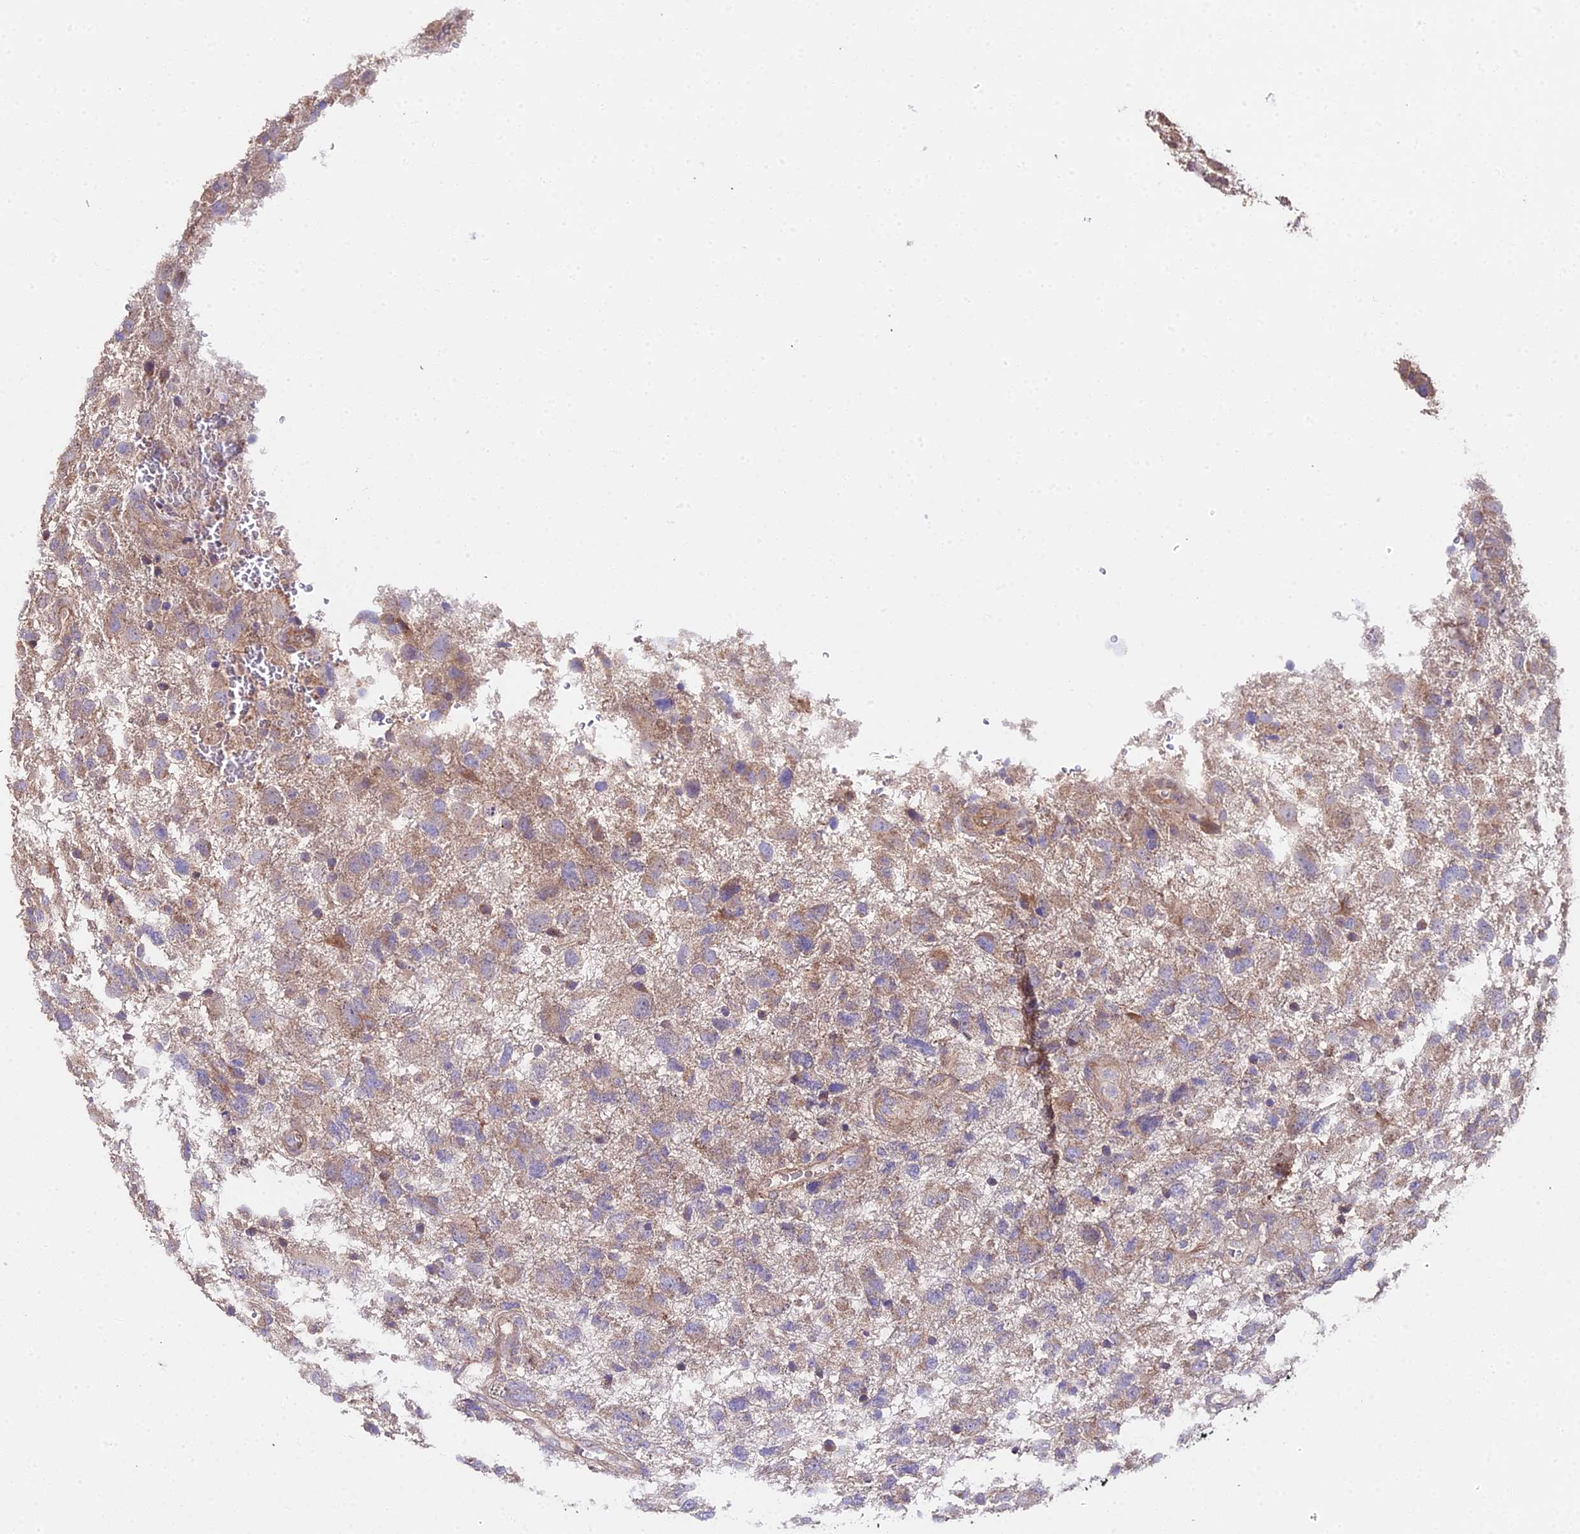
{"staining": {"intensity": "weak", "quantity": ">75%", "location": "cytoplasmic/membranous"}, "tissue": "glioma", "cell_type": "Tumor cells", "image_type": "cancer", "snomed": [{"axis": "morphology", "description": "Glioma, malignant, High grade"}, {"axis": "topography", "description": "Brain"}], "caption": "The image exhibits staining of malignant high-grade glioma, revealing weak cytoplasmic/membranous protein staining (brown color) within tumor cells.", "gene": "METTL13", "patient": {"sex": "male", "age": 61}}